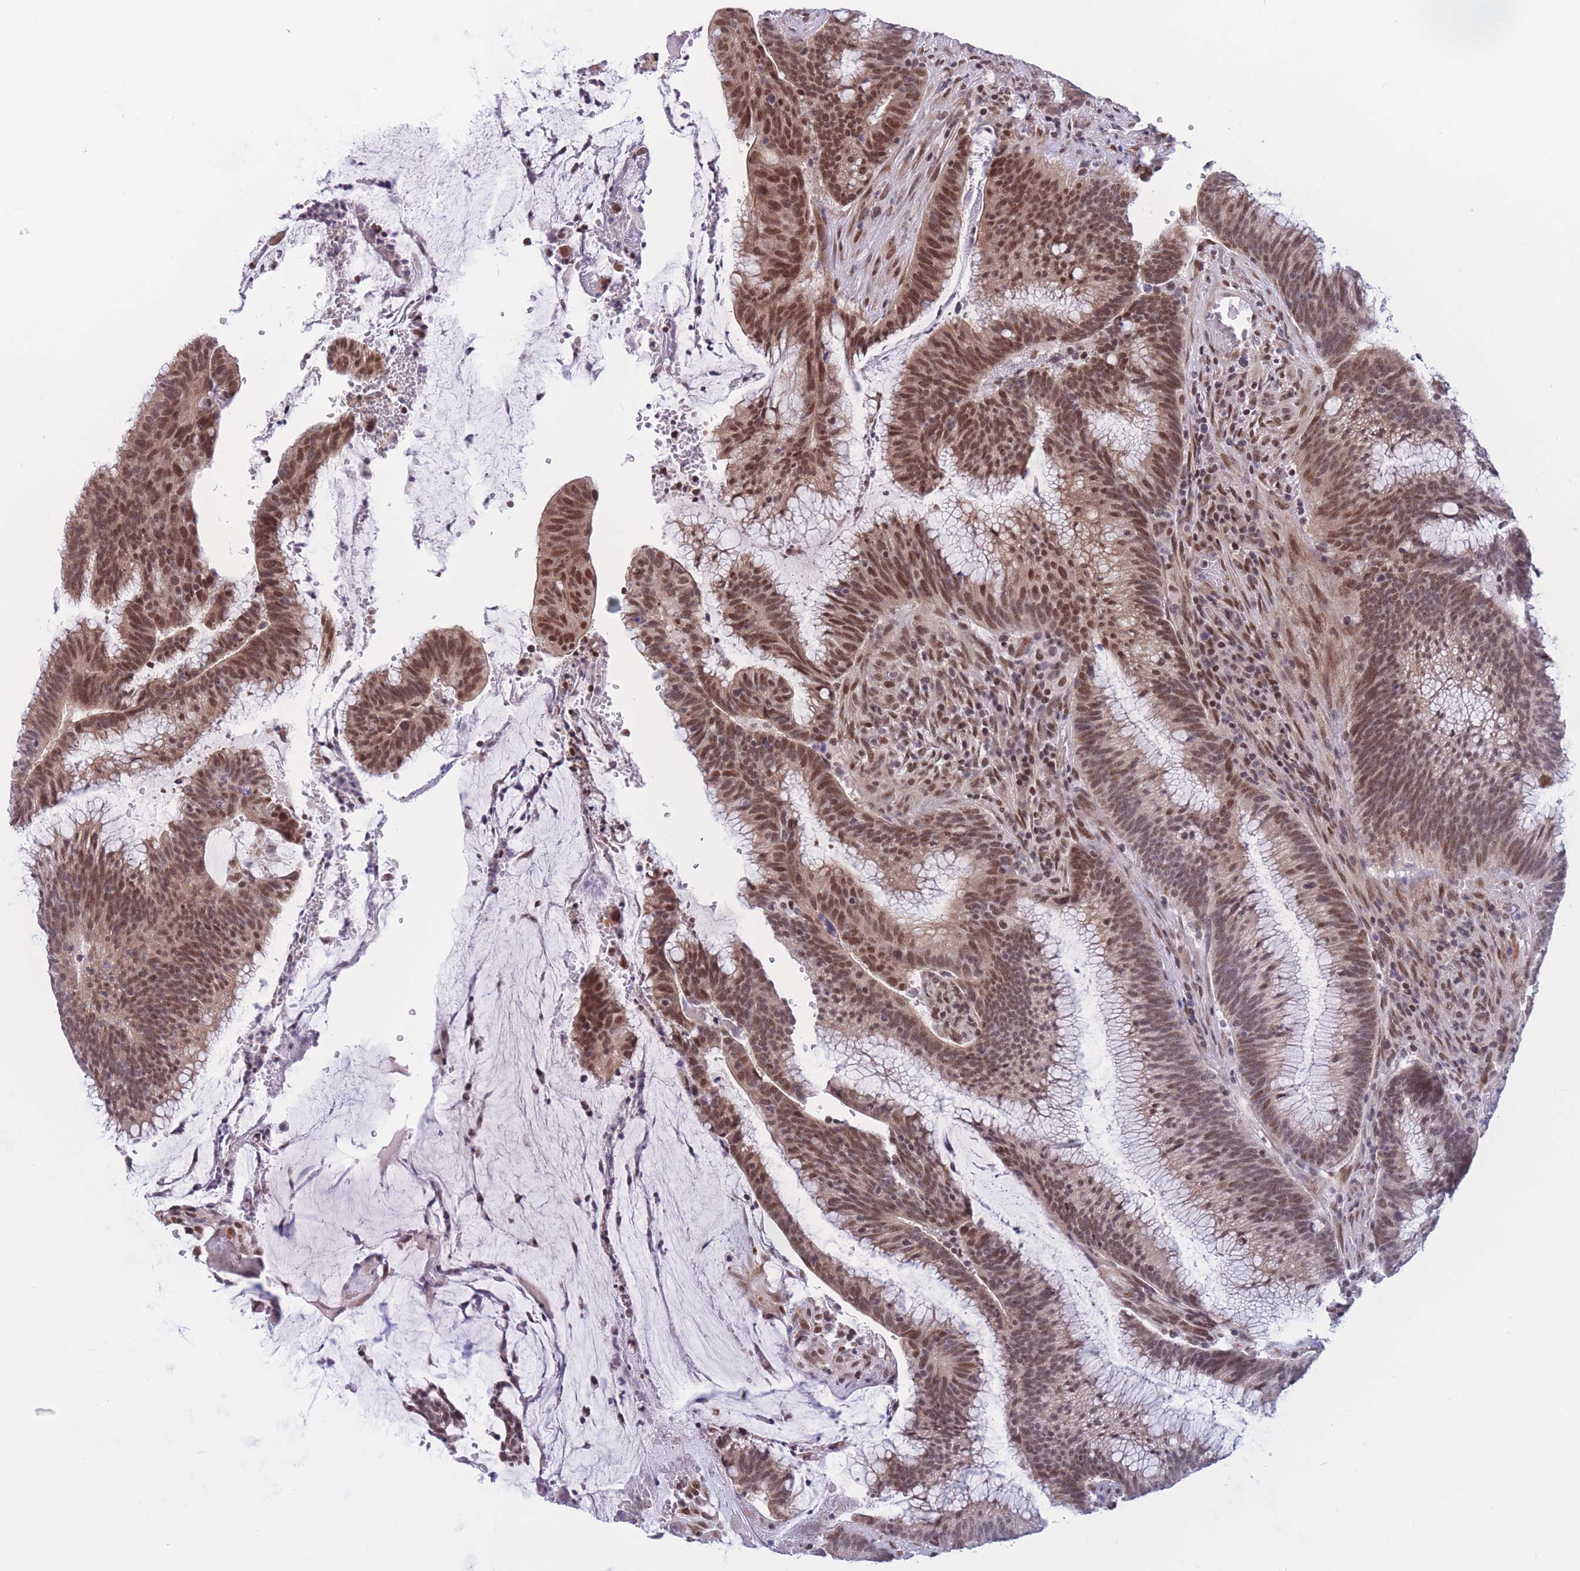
{"staining": {"intensity": "moderate", "quantity": ">75%", "location": "nuclear"}, "tissue": "colorectal cancer", "cell_type": "Tumor cells", "image_type": "cancer", "snomed": [{"axis": "morphology", "description": "Adenocarcinoma, NOS"}, {"axis": "topography", "description": "Rectum"}], "caption": "Immunohistochemistry histopathology image of adenocarcinoma (colorectal) stained for a protein (brown), which demonstrates medium levels of moderate nuclear staining in about >75% of tumor cells.", "gene": "BCL9L", "patient": {"sex": "female", "age": 77}}